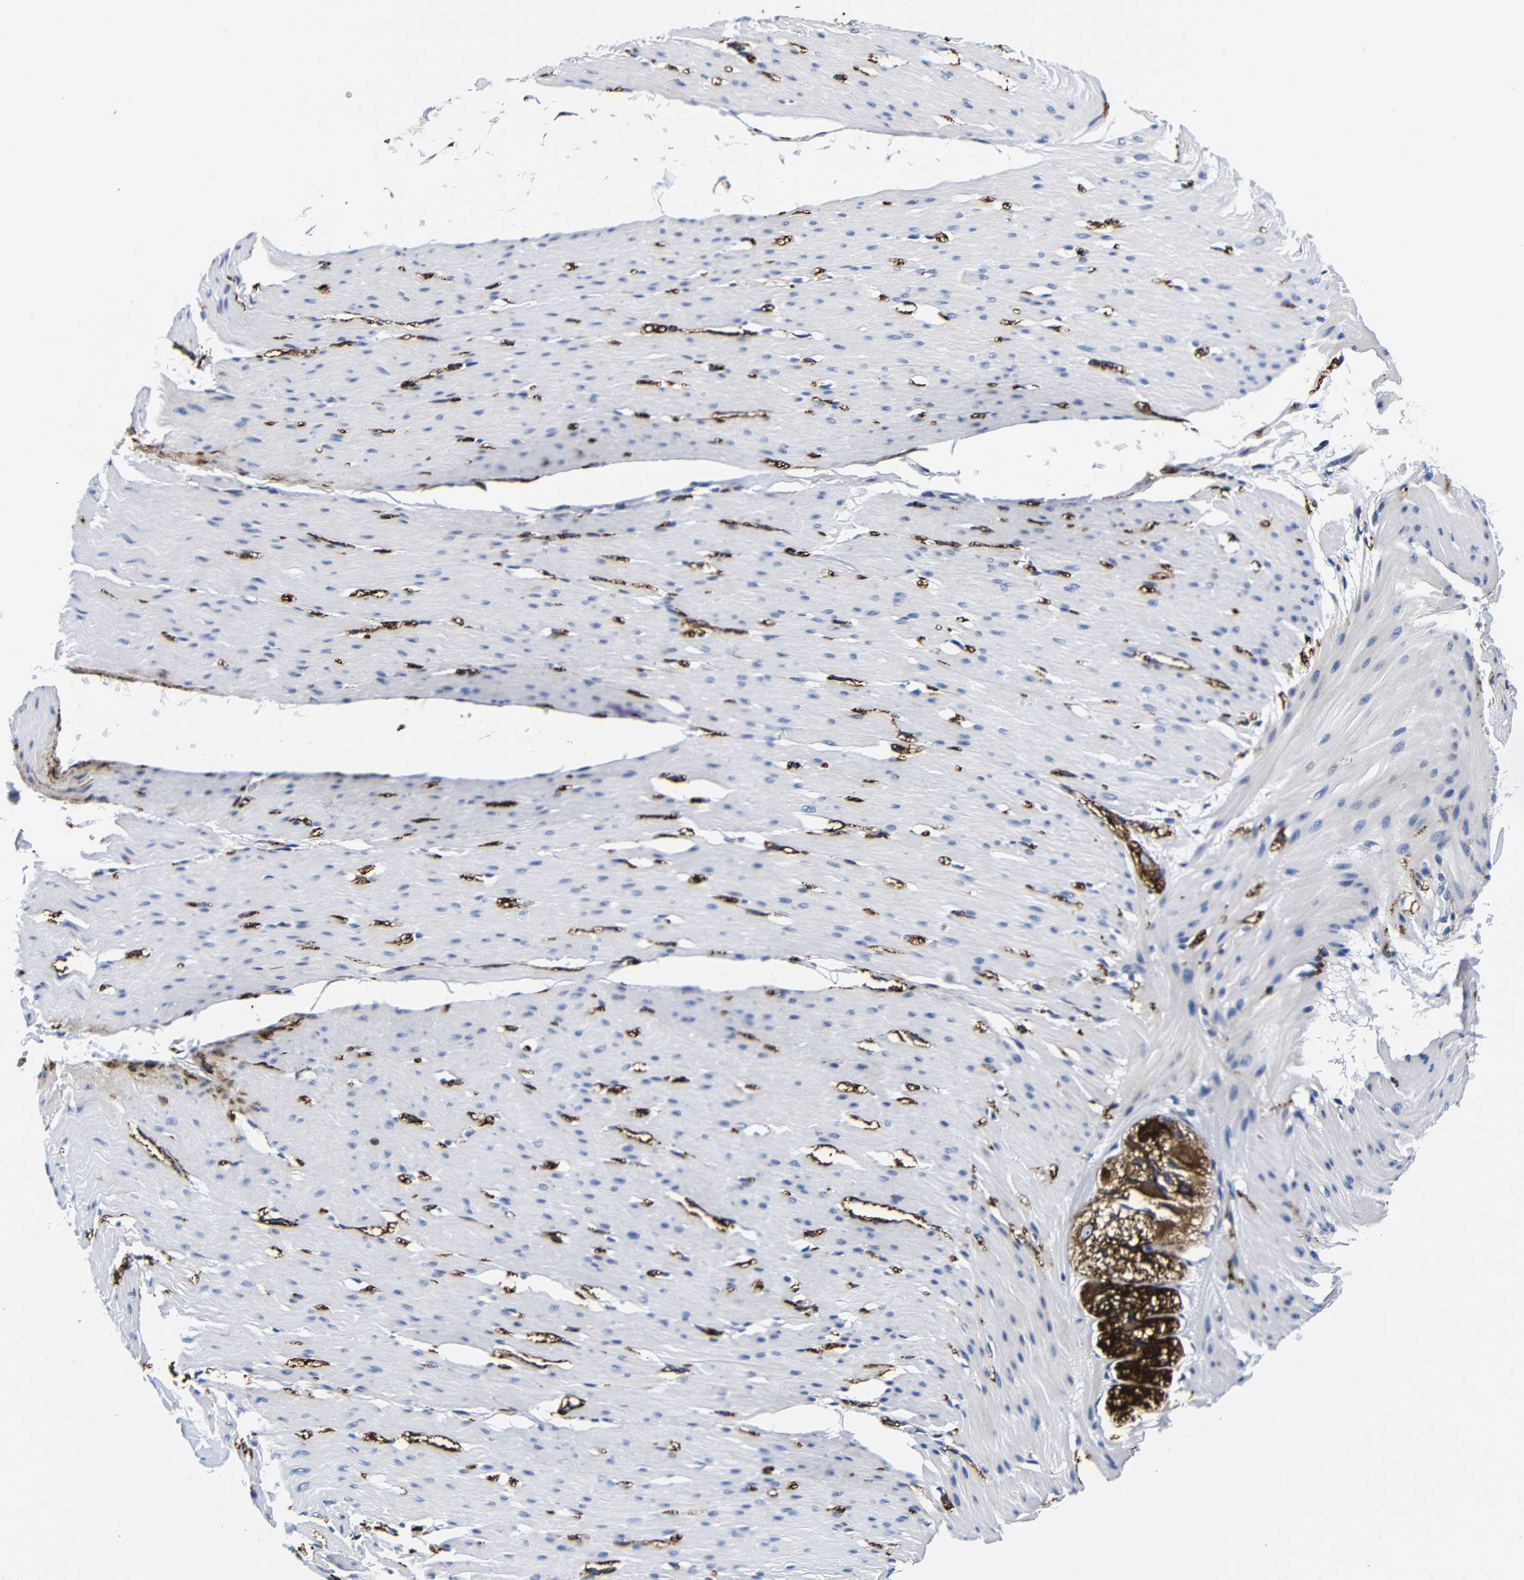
{"staining": {"intensity": "moderate", "quantity": "<25%", "location": "cytoplasmic/membranous"}, "tissue": "smooth muscle", "cell_type": "Smooth muscle cells", "image_type": "normal", "snomed": [{"axis": "morphology", "description": "Normal tissue, NOS"}, {"axis": "topography", "description": "Smooth muscle"}, {"axis": "topography", "description": "Colon"}], "caption": "Smooth muscle stained with immunohistochemistry shows moderate cytoplasmic/membranous positivity in approximately <25% of smooth muscle cells. Nuclei are stained in blue.", "gene": "LRIG1", "patient": {"sex": "male", "age": 67}}